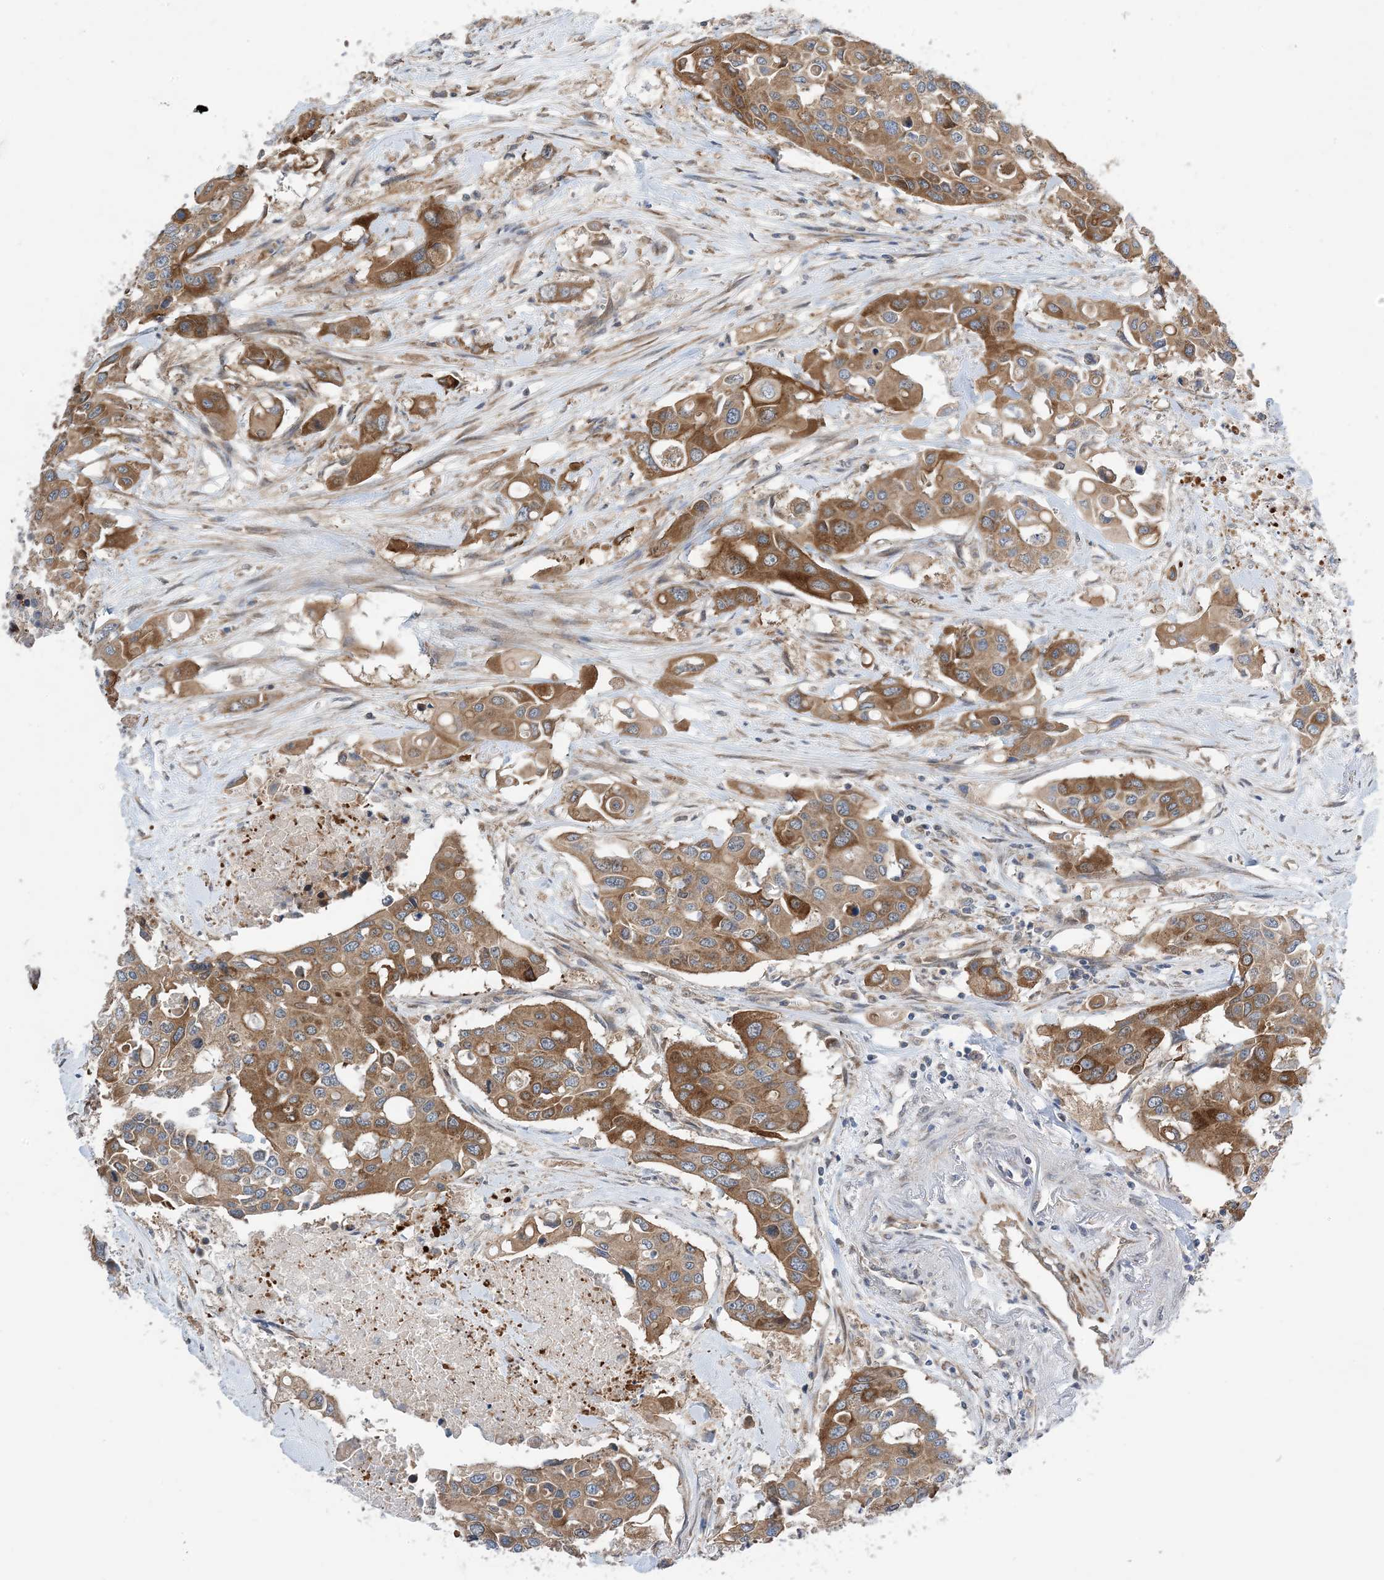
{"staining": {"intensity": "moderate", "quantity": ">75%", "location": "cytoplasmic/membranous"}, "tissue": "colorectal cancer", "cell_type": "Tumor cells", "image_type": "cancer", "snomed": [{"axis": "morphology", "description": "Adenocarcinoma, NOS"}, {"axis": "topography", "description": "Colon"}], "caption": "A medium amount of moderate cytoplasmic/membranous staining is appreciated in about >75% of tumor cells in colorectal cancer tissue.", "gene": "EHBP1", "patient": {"sex": "male", "age": 77}}